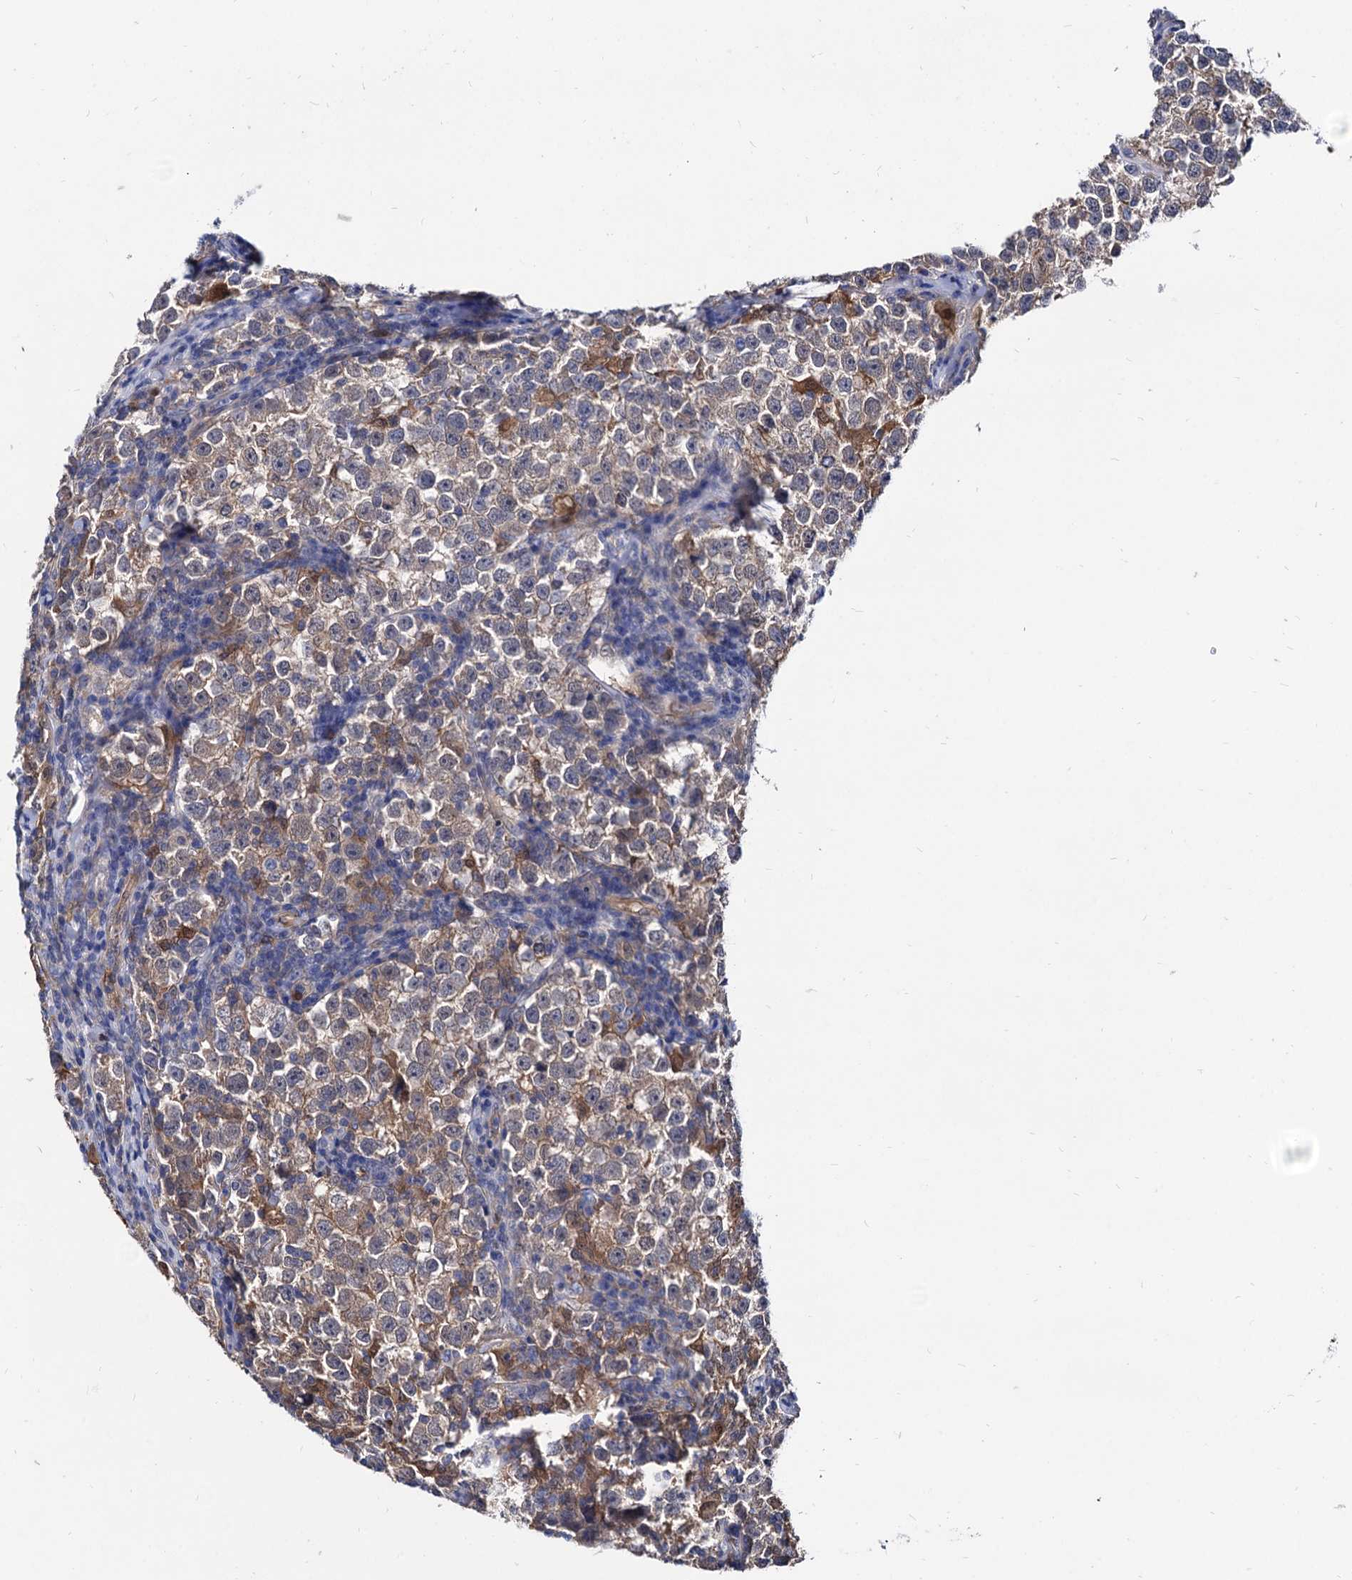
{"staining": {"intensity": "weak", "quantity": "25%-75%", "location": "cytoplasmic/membranous"}, "tissue": "testis cancer", "cell_type": "Tumor cells", "image_type": "cancer", "snomed": [{"axis": "morphology", "description": "Normal tissue, NOS"}, {"axis": "morphology", "description": "Seminoma, NOS"}, {"axis": "topography", "description": "Testis"}], "caption": "DAB (3,3'-diaminobenzidine) immunohistochemical staining of testis cancer (seminoma) displays weak cytoplasmic/membranous protein expression in about 25%-75% of tumor cells.", "gene": "CPPED1", "patient": {"sex": "male", "age": 43}}